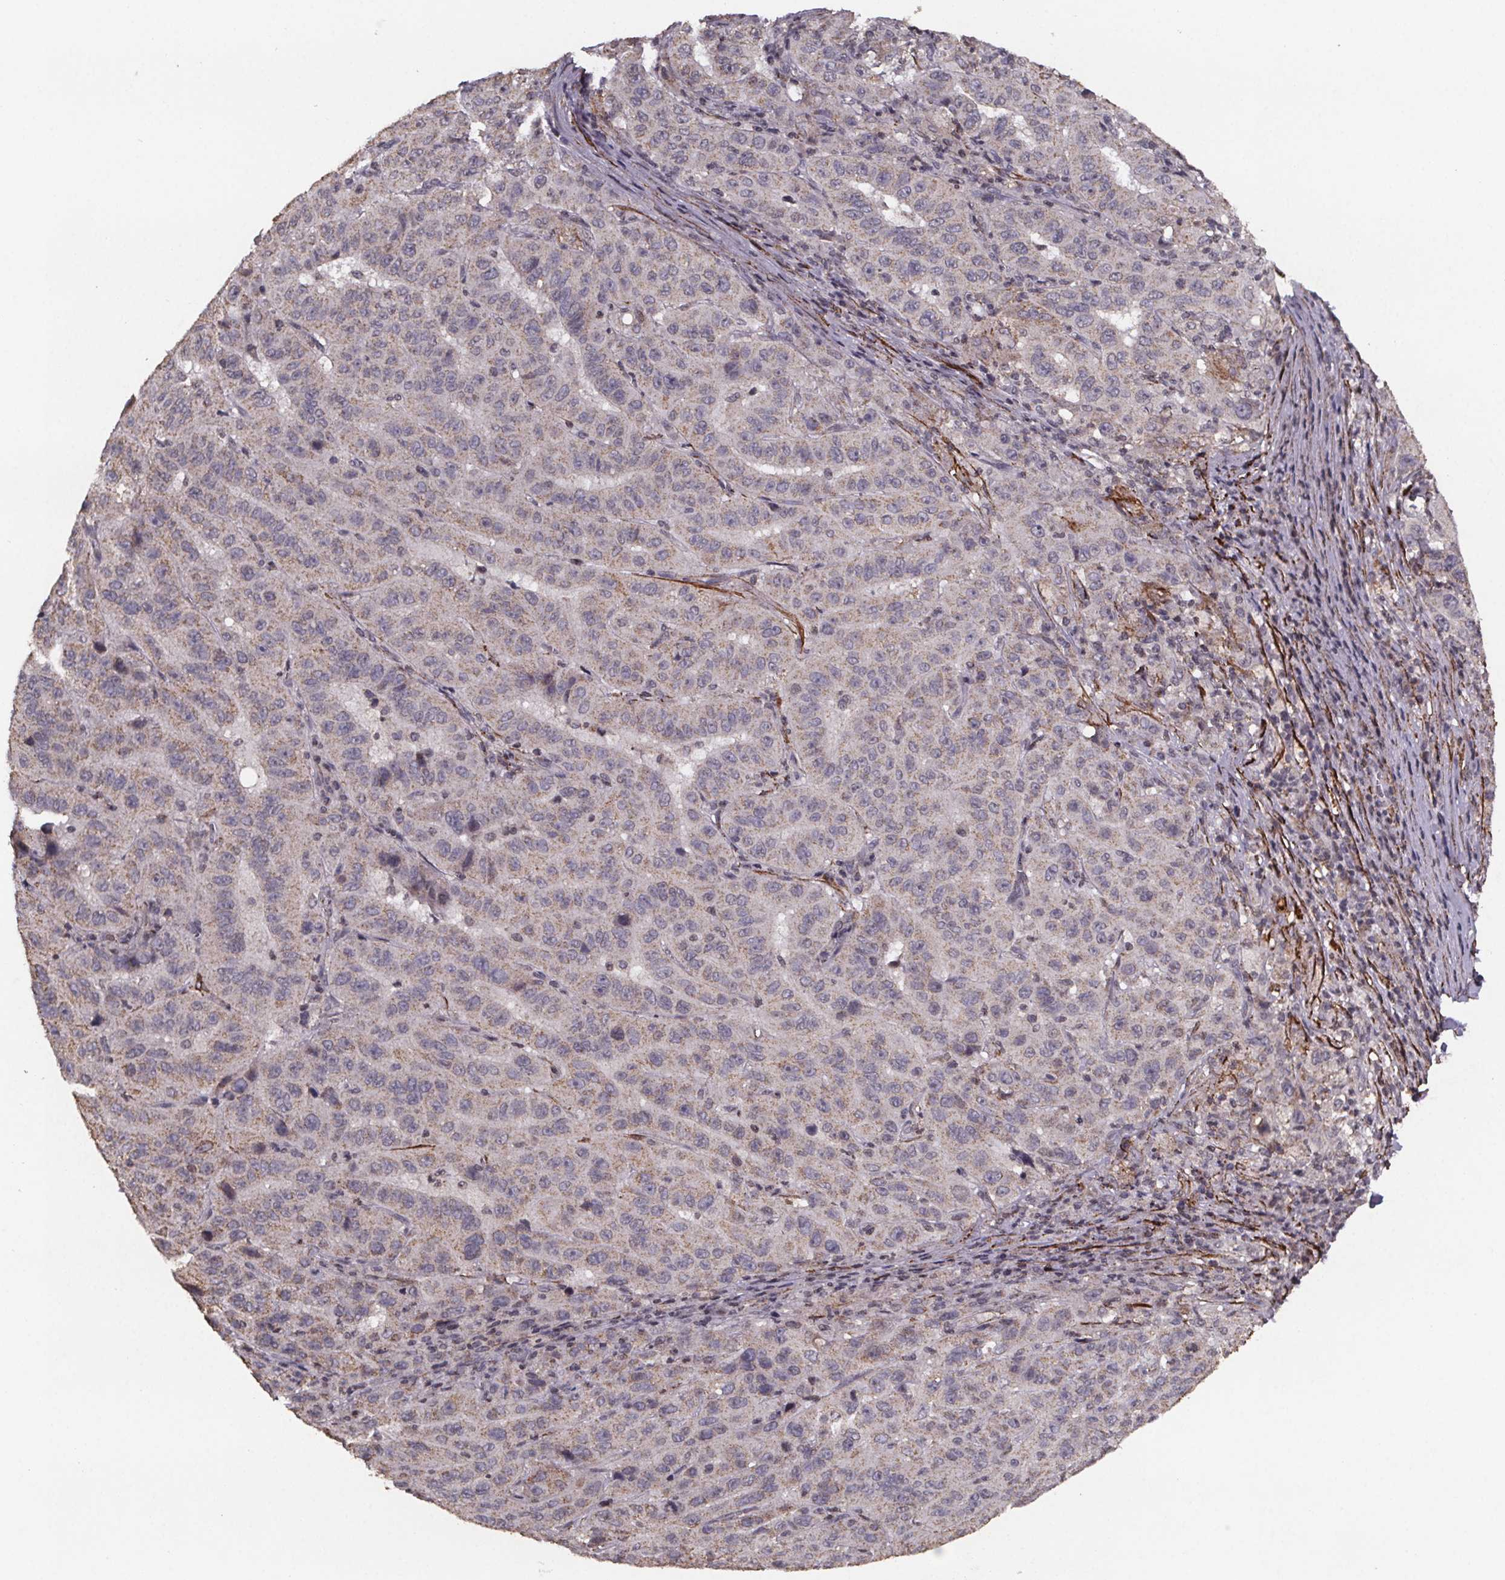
{"staining": {"intensity": "weak", "quantity": "<25%", "location": "cytoplasmic/membranous"}, "tissue": "pancreatic cancer", "cell_type": "Tumor cells", "image_type": "cancer", "snomed": [{"axis": "morphology", "description": "Adenocarcinoma, NOS"}, {"axis": "topography", "description": "Pancreas"}], "caption": "Immunohistochemistry (IHC) photomicrograph of human pancreatic cancer stained for a protein (brown), which reveals no staining in tumor cells.", "gene": "PALLD", "patient": {"sex": "male", "age": 63}}